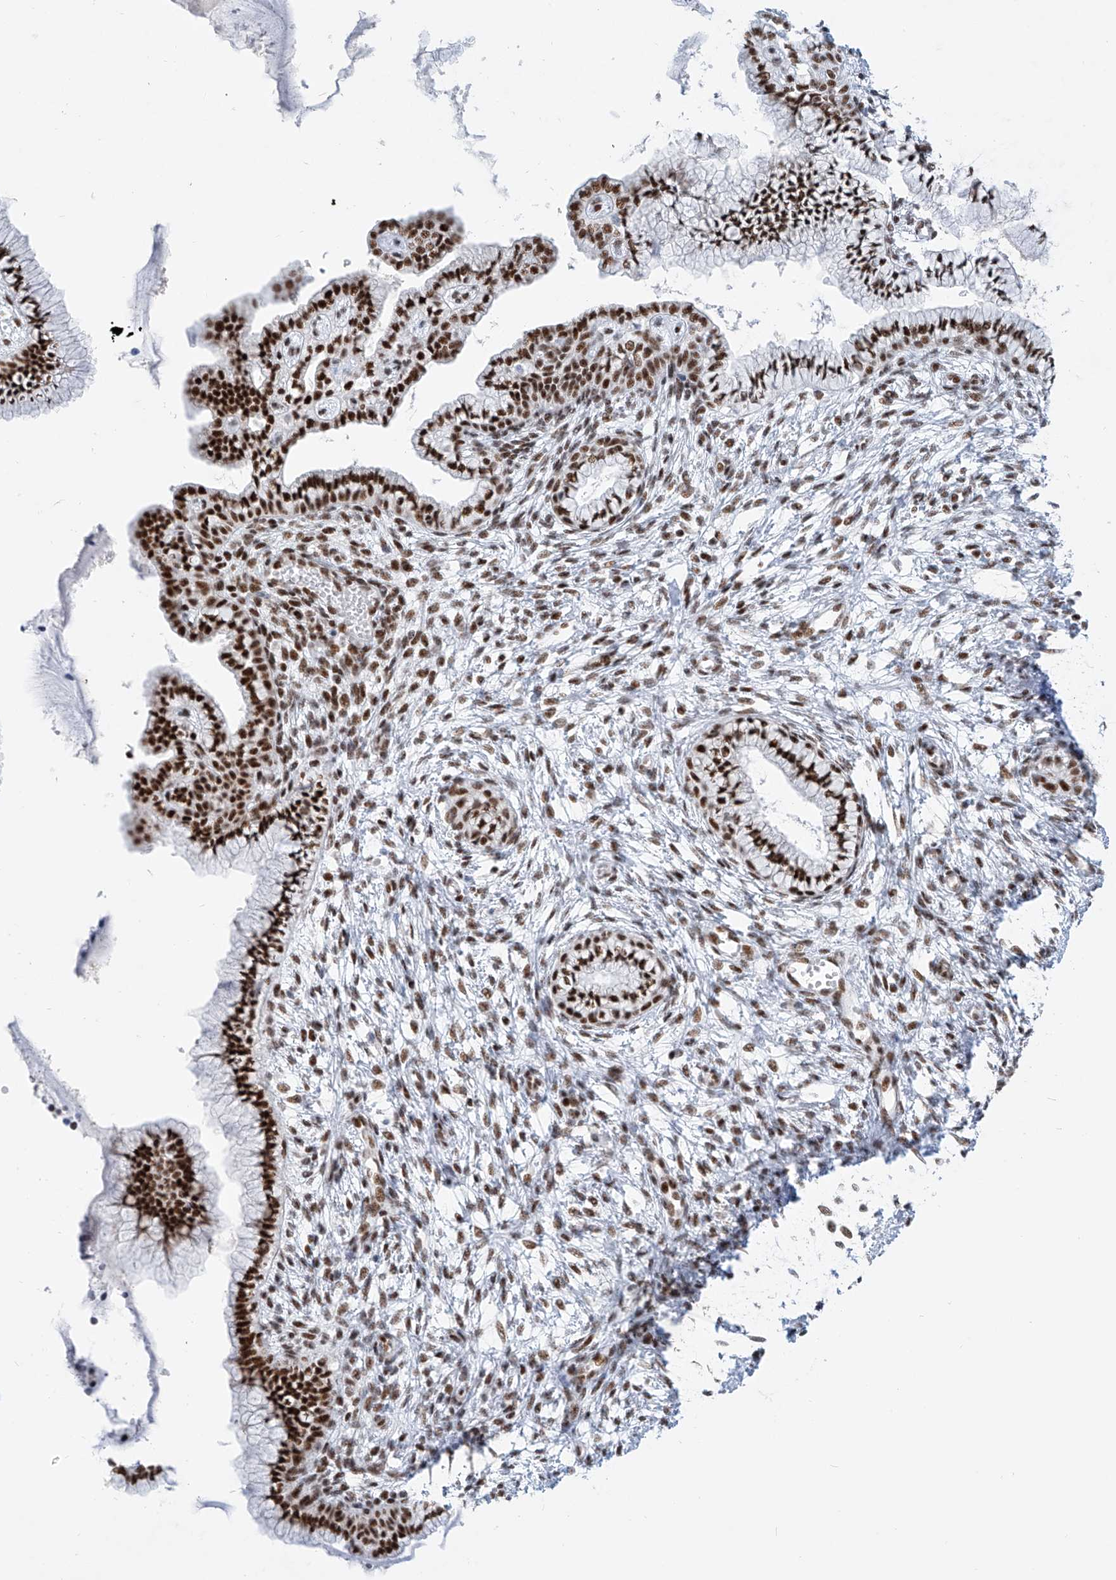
{"staining": {"intensity": "strong", "quantity": ">75%", "location": "nuclear"}, "tissue": "cervix", "cell_type": "Glandular cells", "image_type": "normal", "snomed": [{"axis": "morphology", "description": "Normal tissue, NOS"}, {"axis": "topography", "description": "Cervix"}], "caption": "Brown immunohistochemical staining in normal human cervix displays strong nuclear expression in approximately >75% of glandular cells.", "gene": "TAF4", "patient": {"sex": "female", "age": 36}}